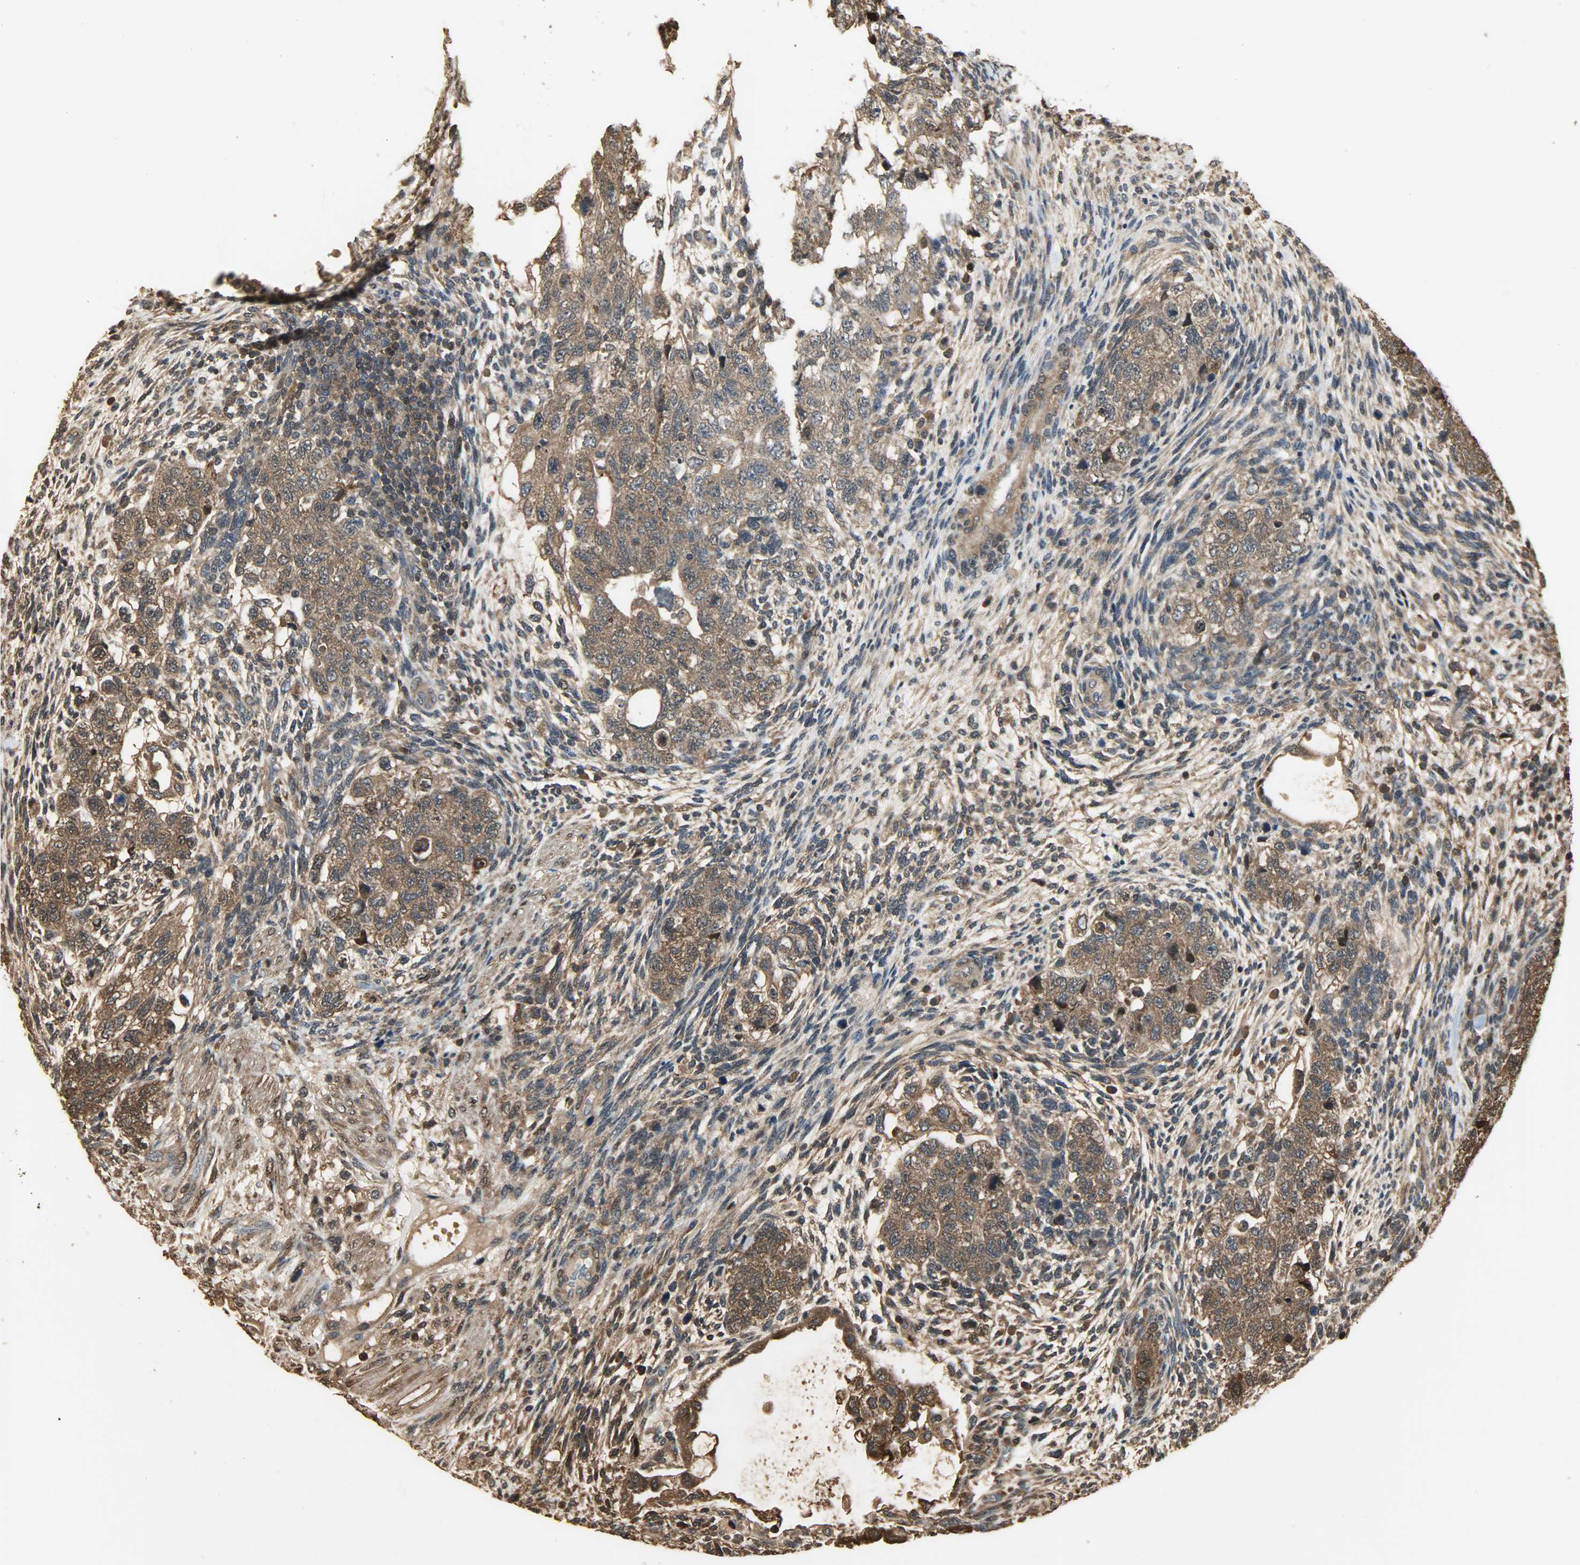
{"staining": {"intensity": "strong", "quantity": ">75%", "location": "cytoplasmic/membranous"}, "tissue": "testis cancer", "cell_type": "Tumor cells", "image_type": "cancer", "snomed": [{"axis": "morphology", "description": "Normal tissue, NOS"}, {"axis": "morphology", "description": "Carcinoma, Embryonal, NOS"}, {"axis": "topography", "description": "Testis"}], "caption": "Immunohistochemical staining of testis cancer (embryonal carcinoma) exhibits high levels of strong cytoplasmic/membranous positivity in approximately >75% of tumor cells.", "gene": "YWHAZ", "patient": {"sex": "male", "age": 36}}